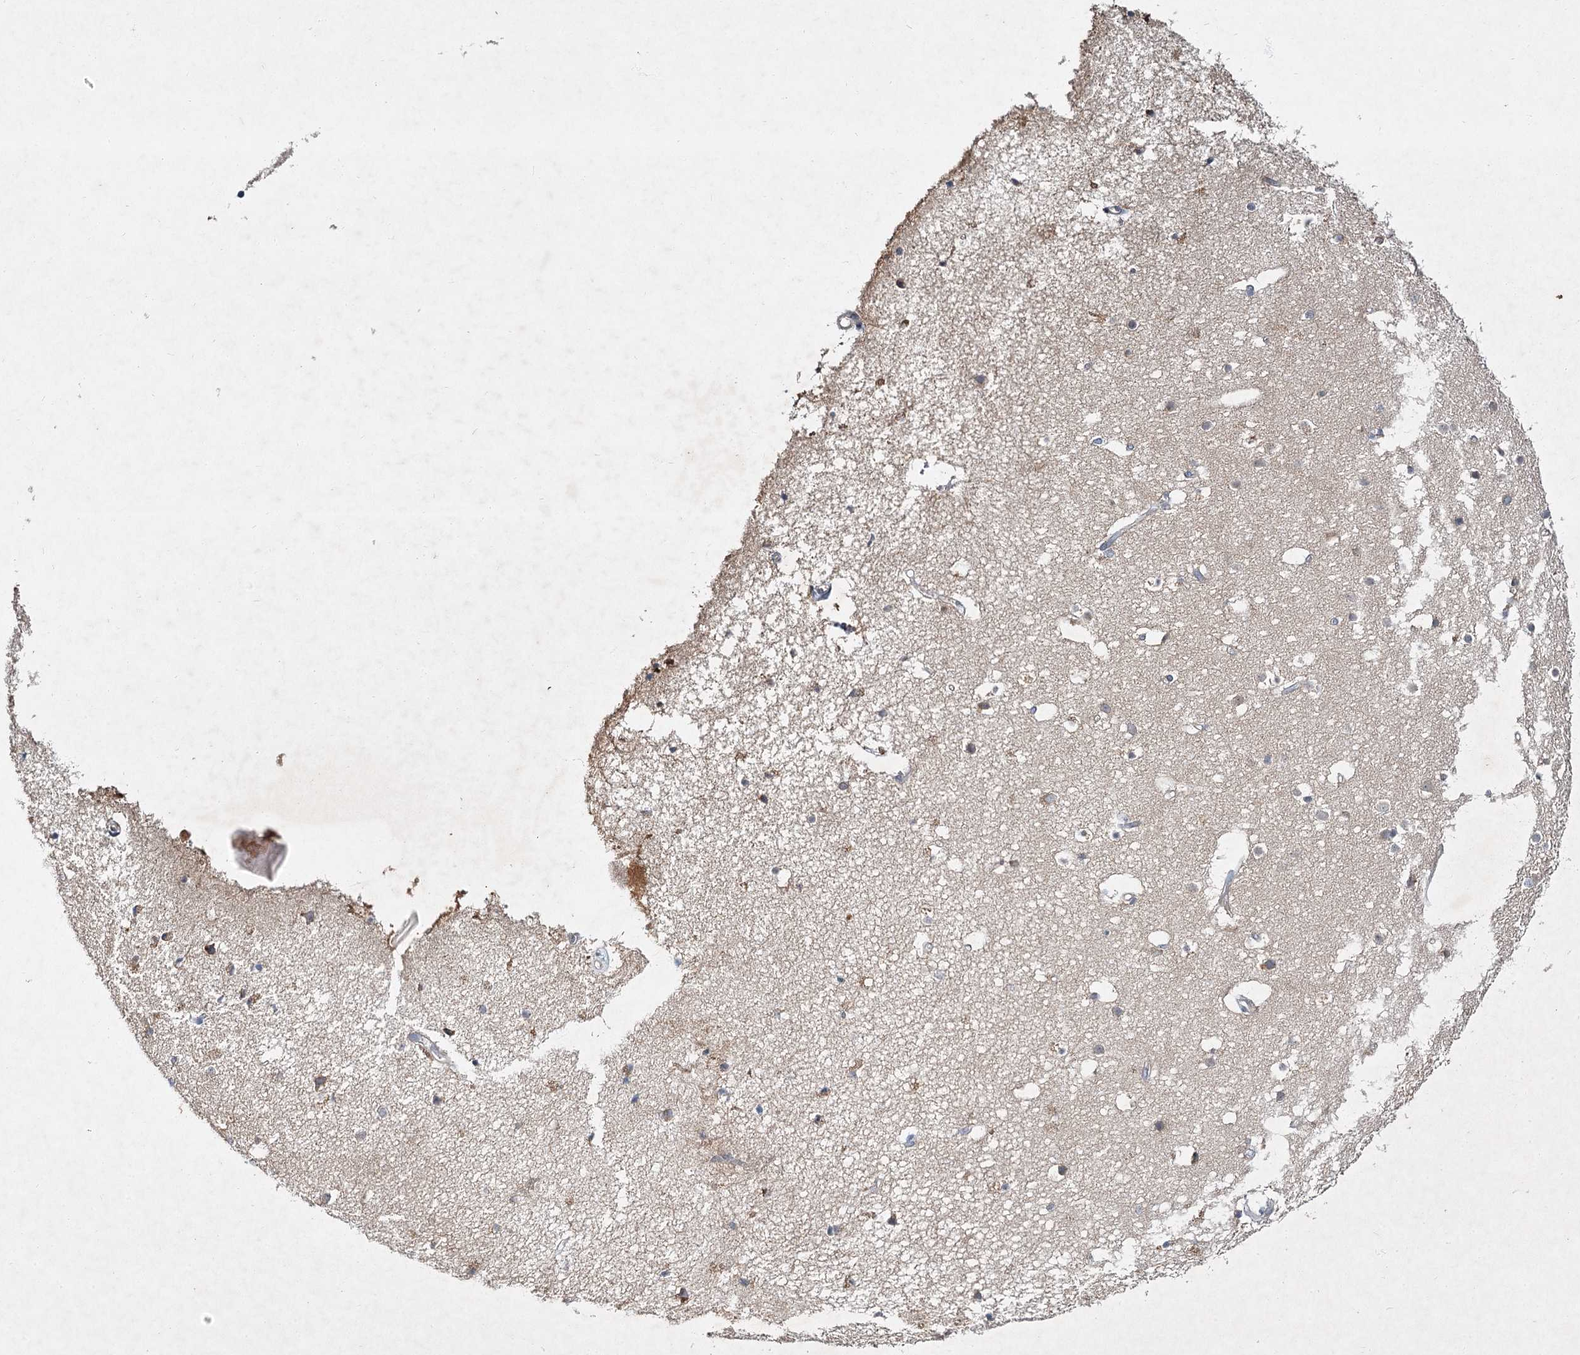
{"staining": {"intensity": "weak", "quantity": ">75%", "location": "cytoplasmic/membranous"}, "tissue": "cerebral cortex", "cell_type": "Endothelial cells", "image_type": "normal", "snomed": [{"axis": "morphology", "description": "Normal tissue, NOS"}, {"axis": "topography", "description": "Cerebral cortex"}], "caption": "Protein expression analysis of unremarkable cerebral cortex reveals weak cytoplasmic/membranous expression in about >75% of endothelial cells.", "gene": "MFN1", "patient": {"sex": "male", "age": 54}}